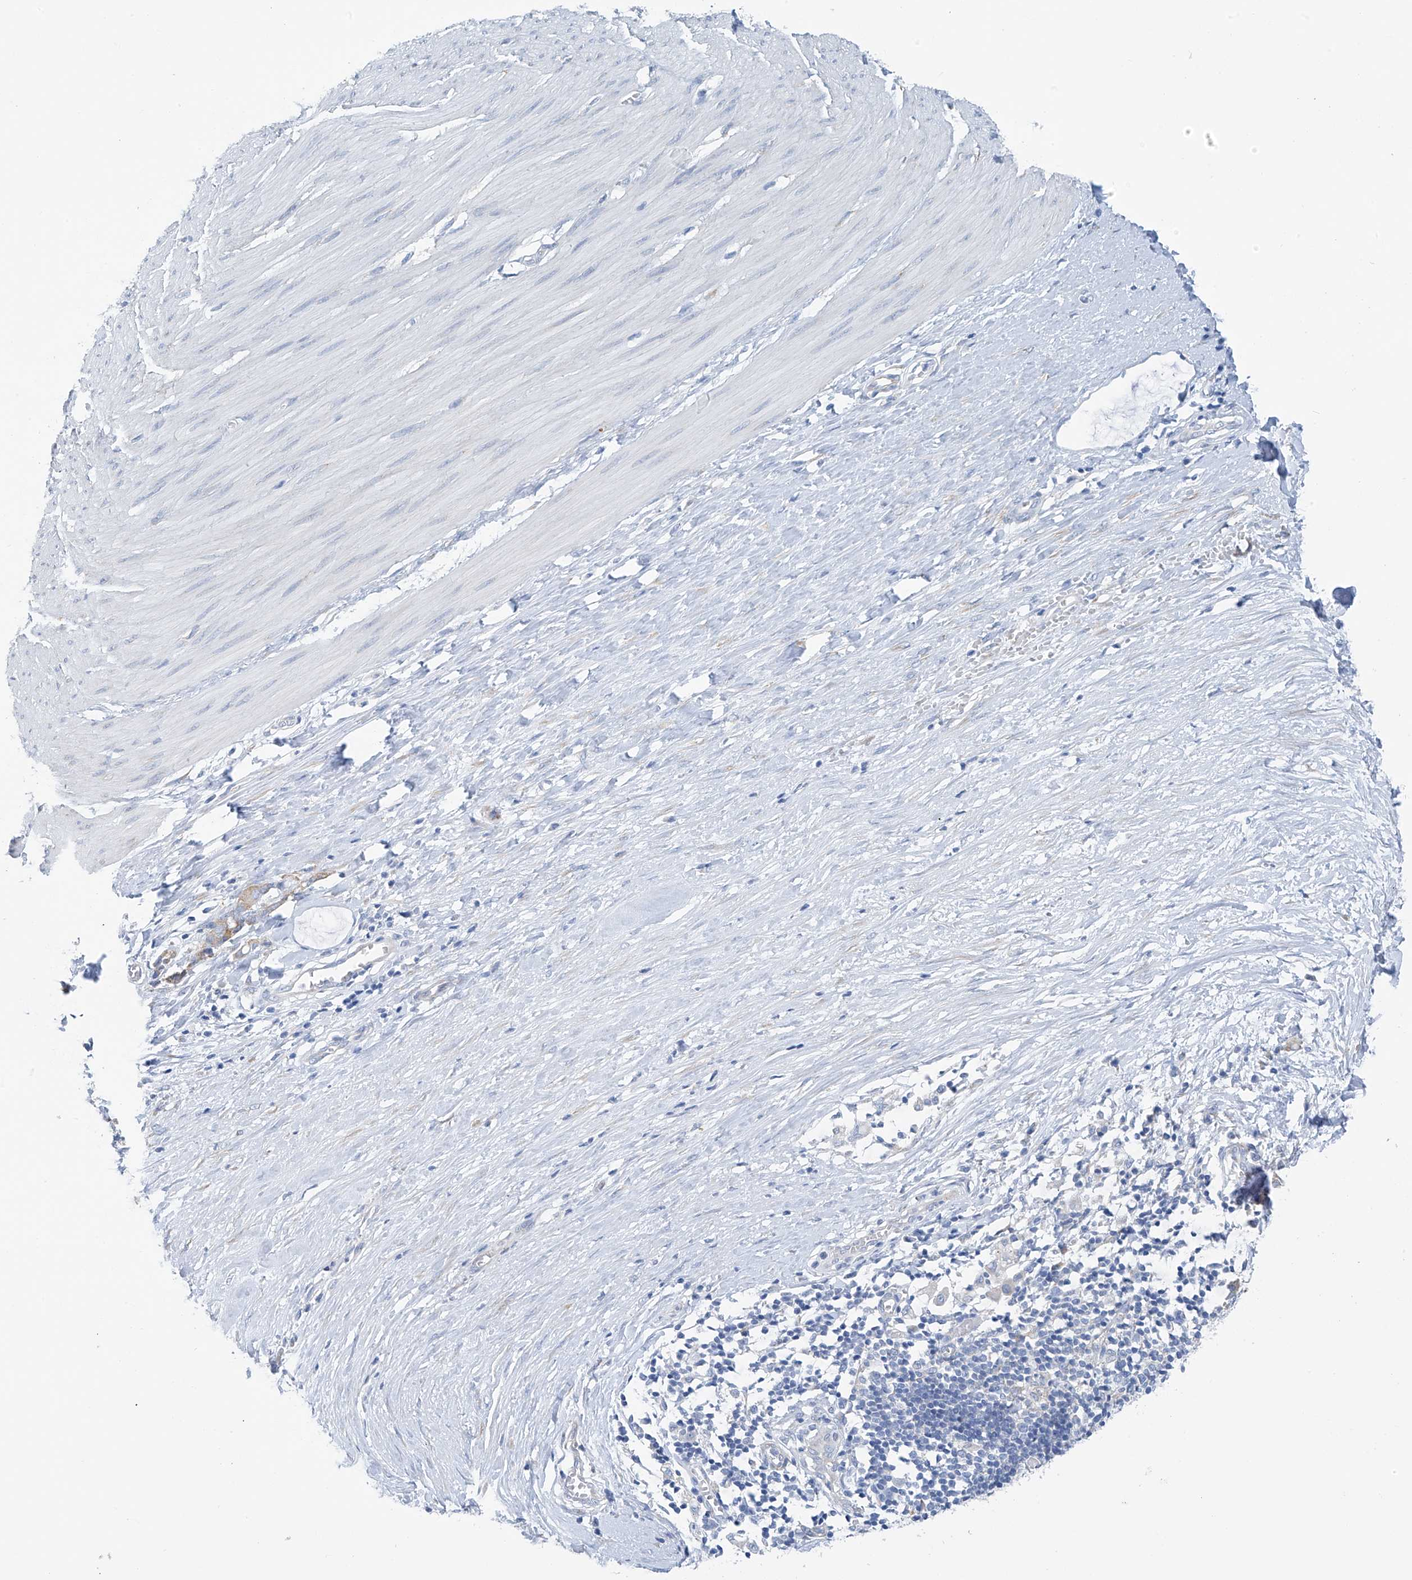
{"staining": {"intensity": "negative", "quantity": "none", "location": "none"}, "tissue": "smooth muscle", "cell_type": "Smooth muscle cells", "image_type": "normal", "snomed": [{"axis": "morphology", "description": "Normal tissue, NOS"}, {"axis": "morphology", "description": "Adenocarcinoma, NOS"}, {"axis": "topography", "description": "Colon"}, {"axis": "topography", "description": "Peripheral nerve tissue"}], "caption": "Smooth muscle cells show no significant expression in benign smooth muscle. The staining was performed using DAB to visualize the protein expression in brown, while the nuclei were stained in blue with hematoxylin (Magnification: 20x).", "gene": "RCN2", "patient": {"sex": "male", "age": 14}}